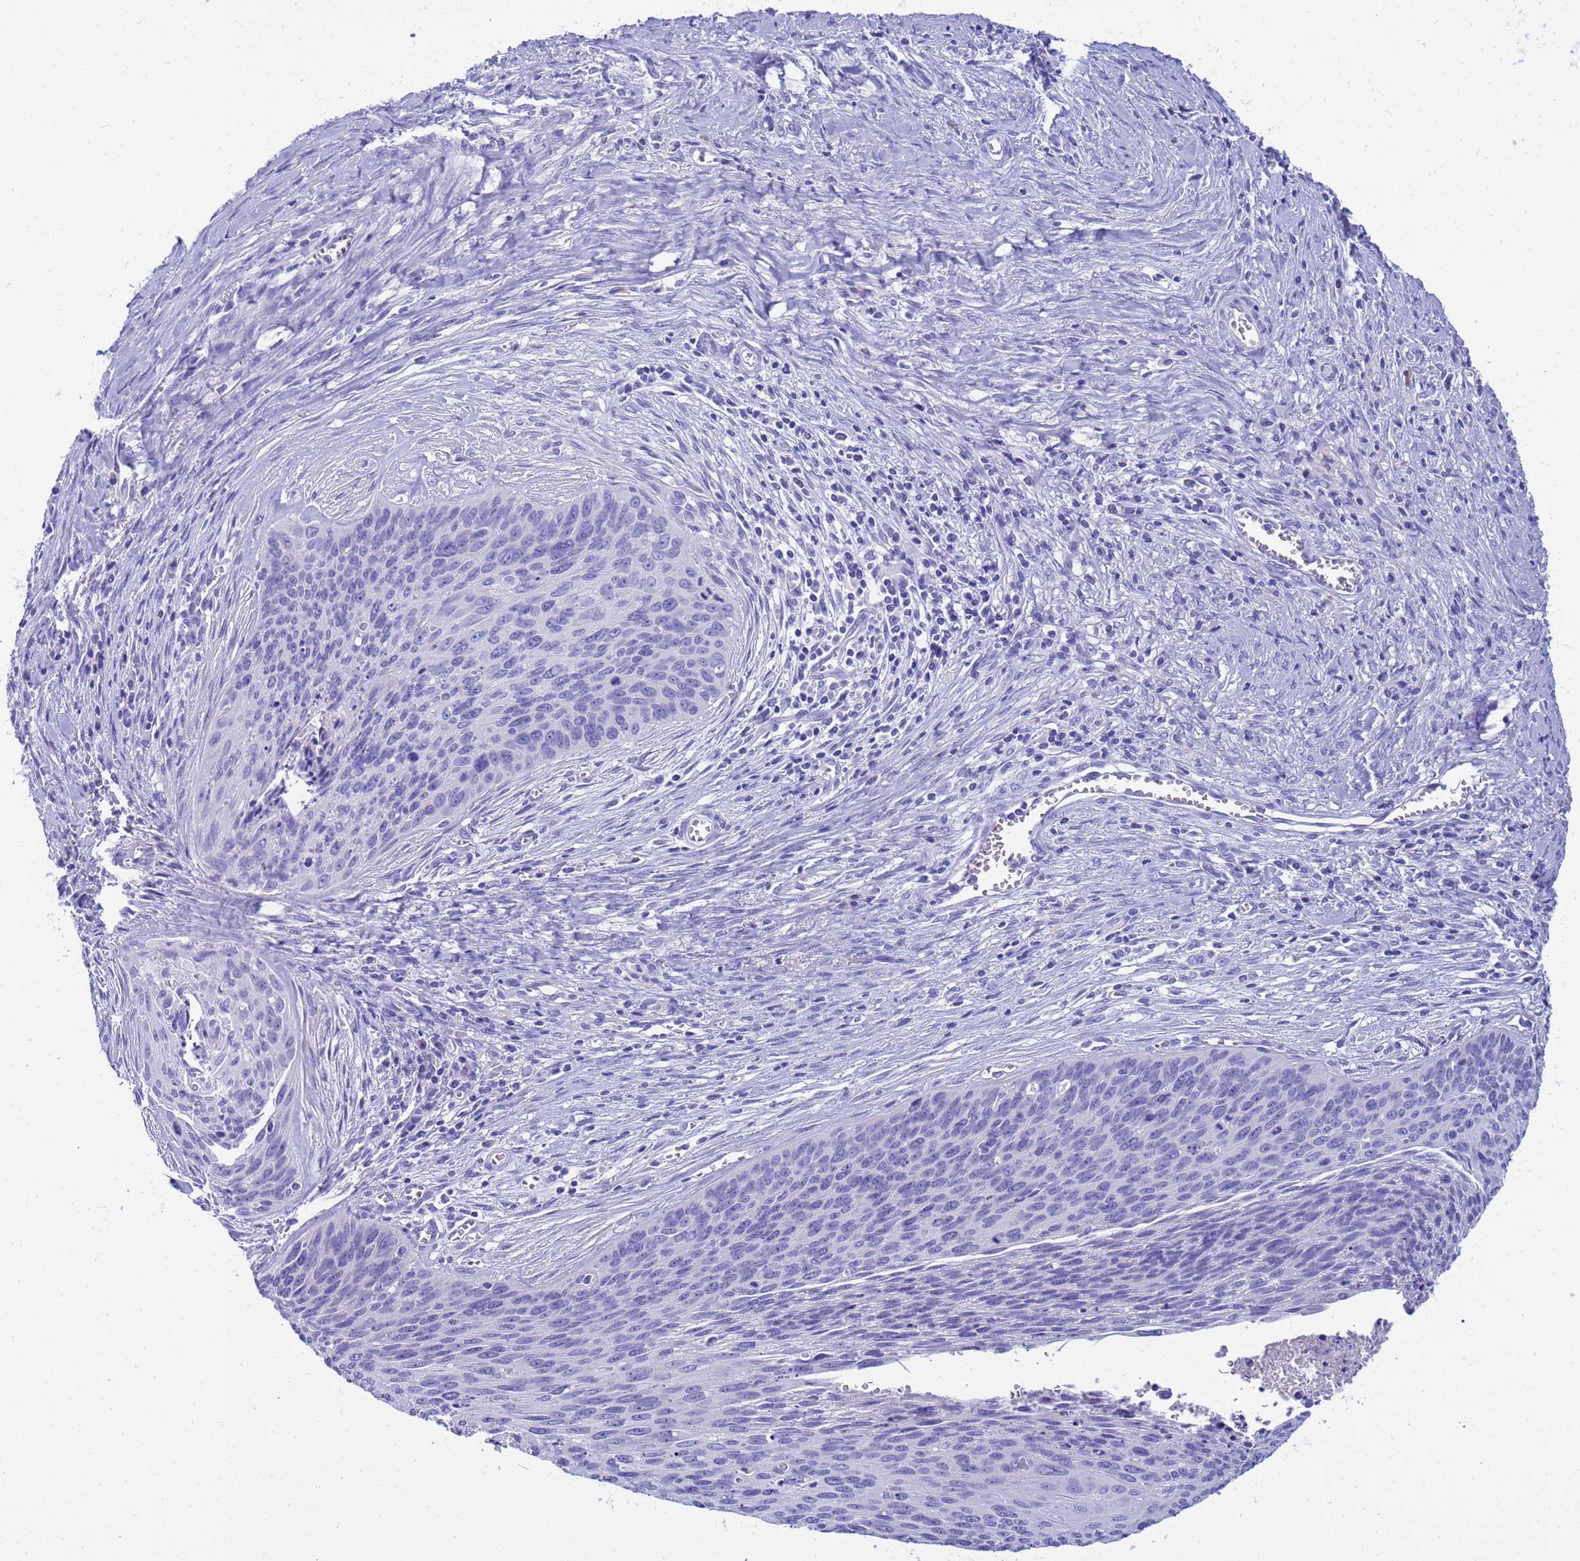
{"staining": {"intensity": "negative", "quantity": "none", "location": "none"}, "tissue": "cervical cancer", "cell_type": "Tumor cells", "image_type": "cancer", "snomed": [{"axis": "morphology", "description": "Squamous cell carcinoma, NOS"}, {"axis": "topography", "description": "Cervix"}], "caption": "Tumor cells show no significant staining in squamous cell carcinoma (cervical).", "gene": "SYCN", "patient": {"sex": "female", "age": 55}}